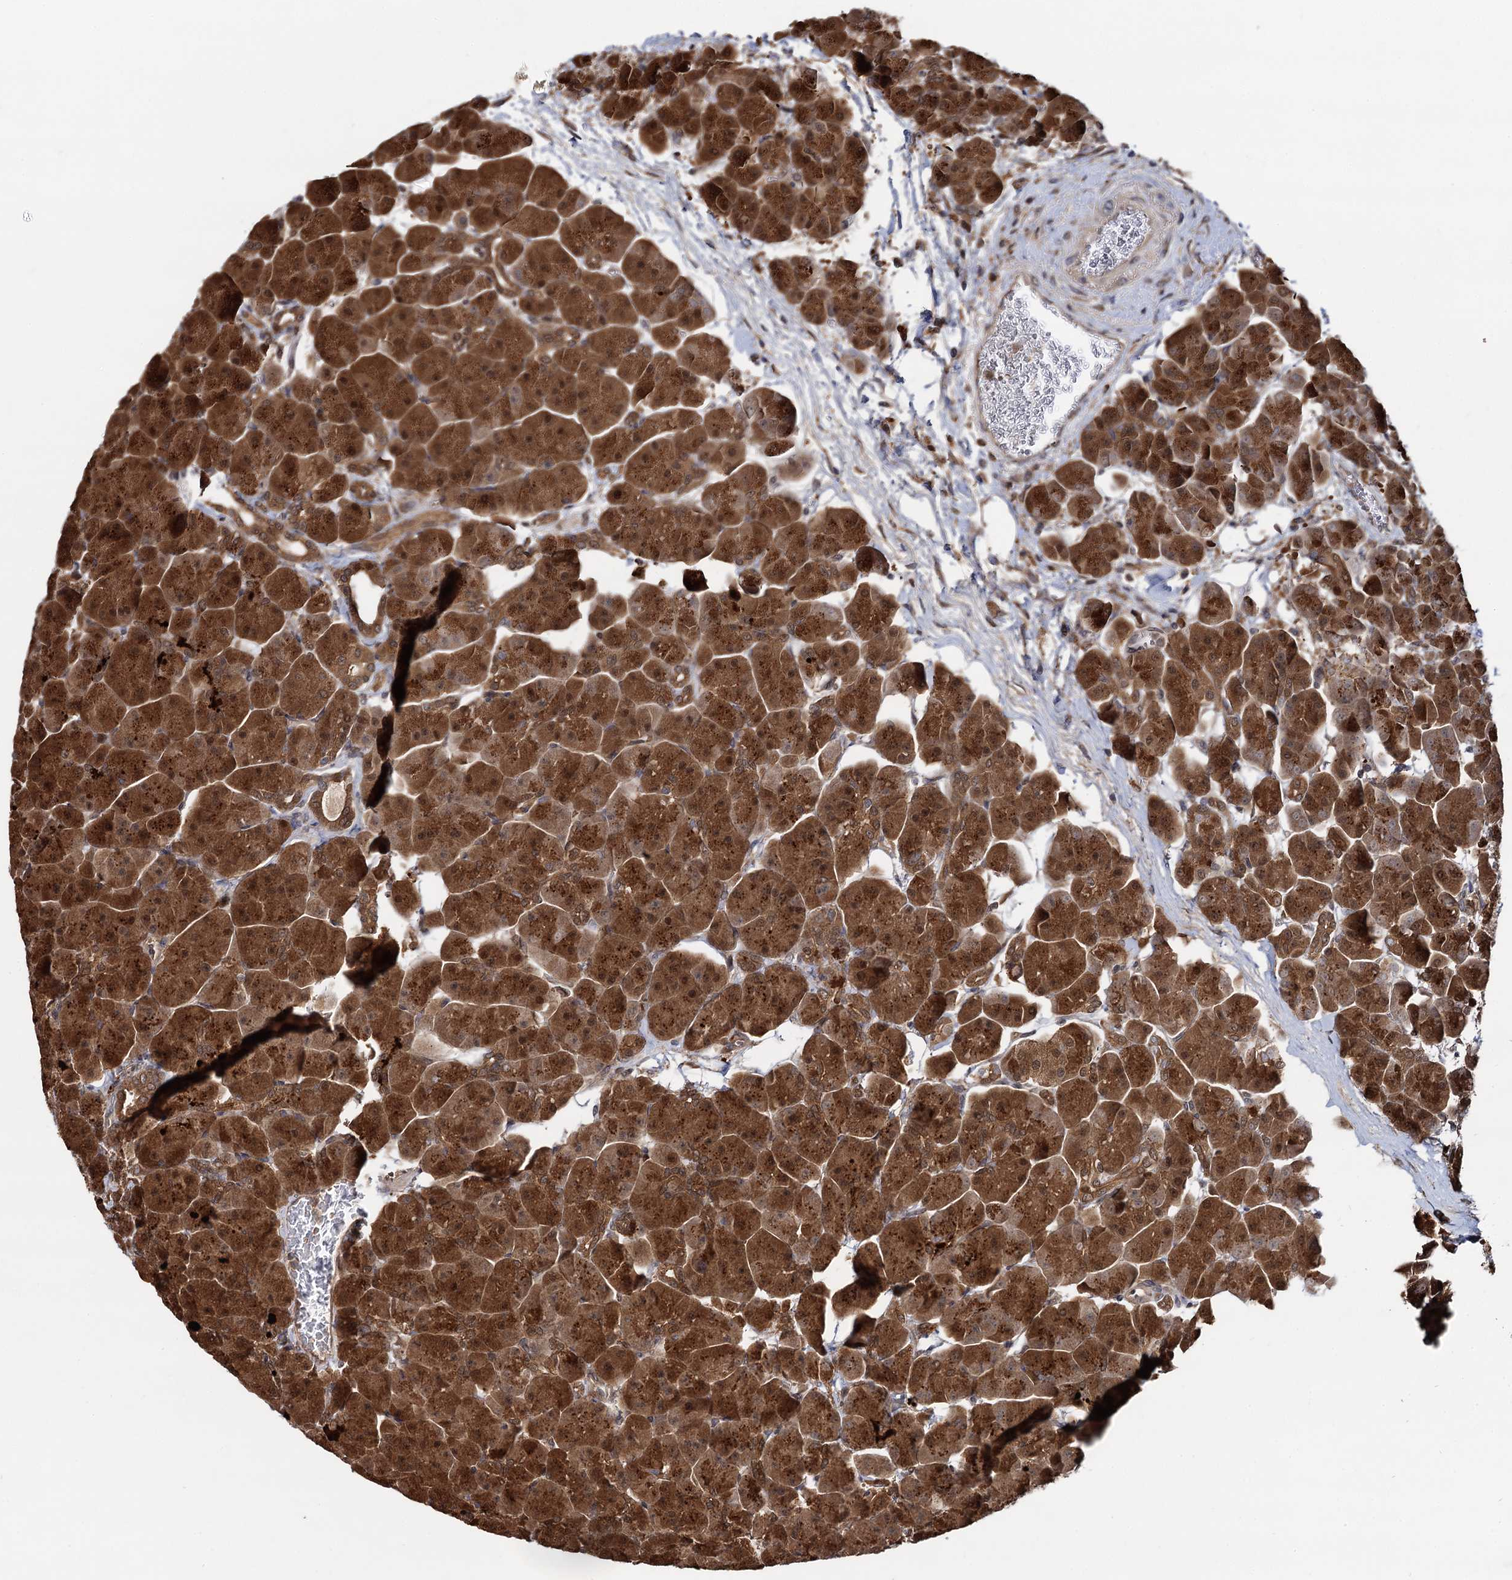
{"staining": {"intensity": "strong", "quantity": ">75%", "location": "cytoplasmic/membranous,nuclear"}, "tissue": "pancreas", "cell_type": "Exocrine glandular cells", "image_type": "normal", "snomed": [{"axis": "morphology", "description": "Normal tissue, NOS"}, {"axis": "topography", "description": "Pancreas"}], "caption": "Brown immunohistochemical staining in unremarkable human pancreas displays strong cytoplasmic/membranous,nuclear positivity in about >75% of exocrine glandular cells. The staining was performed using DAB (3,3'-diaminobenzidine) to visualize the protein expression in brown, while the nuclei were stained in blue with hematoxylin (Magnification: 20x).", "gene": "SELENOP", "patient": {"sex": "male", "age": 66}}